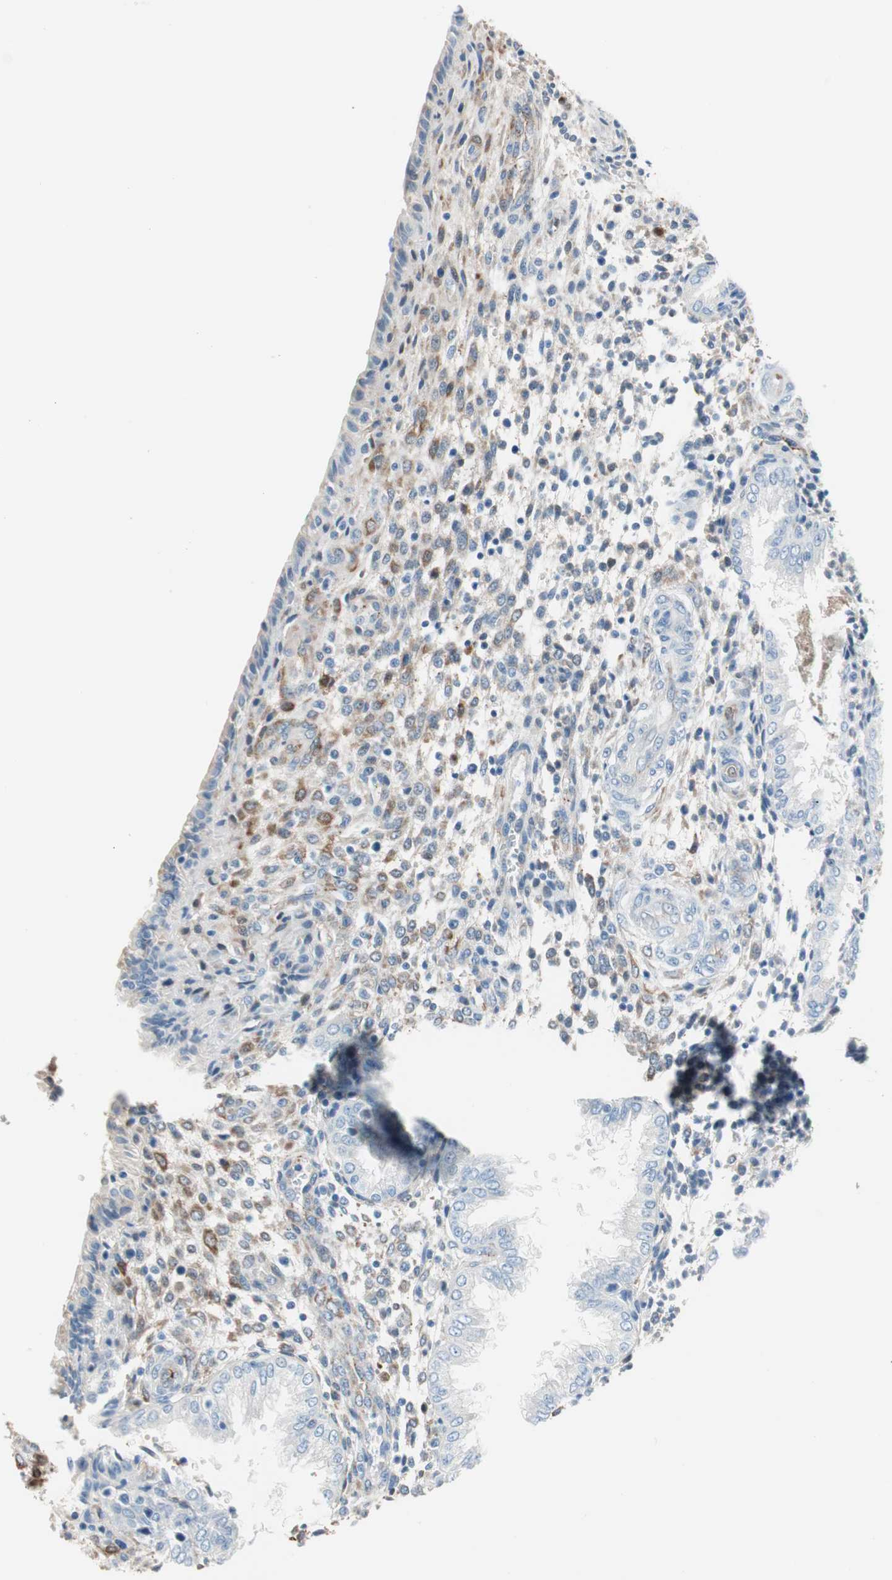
{"staining": {"intensity": "weak", "quantity": "<25%", "location": "cytoplasmic/membranous"}, "tissue": "endometrium", "cell_type": "Cells in endometrial stroma", "image_type": "normal", "snomed": [{"axis": "morphology", "description": "Normal tissue, NOS"}, {"axis": "topography", "description": "Endometrium"}], "caption": "A high-resolution histopathology image shows immunohistochemistry (IHC) staining of unremarkable endometrium, which reveals no significant staining in cells in endometrial stroma.", "gene": "GLUL", "patient": {"sex": "female", "age": 33}}